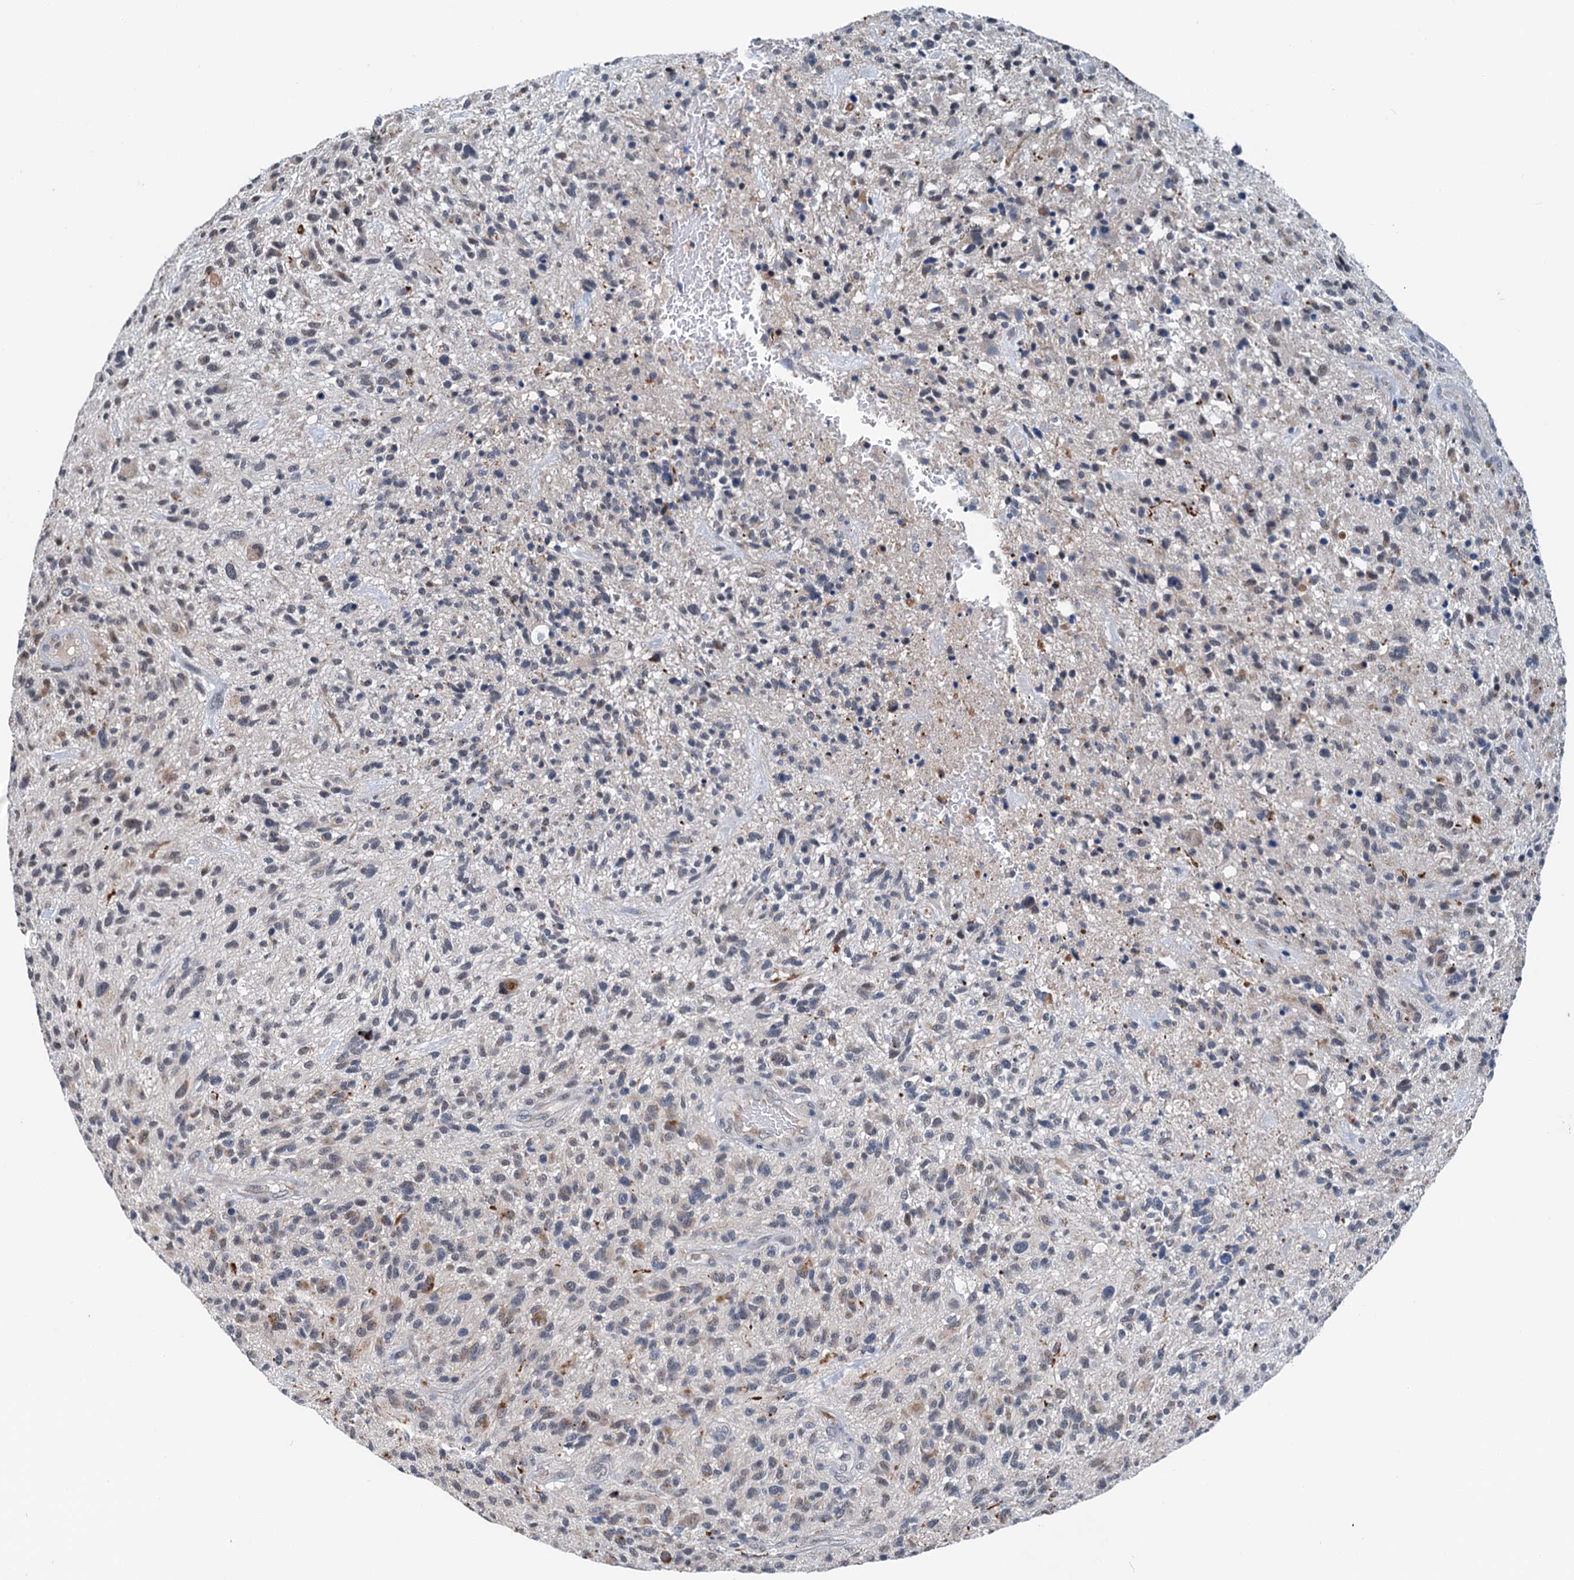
{"staining": {"intensity": "moderate", "quantity": "<25%", "location": "cytoplasmic/membranous"}, "tissue": "glioma", "cell_type": "Tumor cells", "image_type": "cancer", "snomed": [{"axis": "morphology", "description": "Glioma, malignant, High grade"}, {"axis": "topography", "description": "Brain"}], "caption": "A photomicrograph of glioma stained for a protein displays moderate cytoplasmic/membranous brown staining in tumor cells. (Stains: DAB in brown, nuclei in blue, Microscopy: brightfield microscopy at high magnification).", "gene": "SHLD1", "patient": {"sex": "male", "age": 47}}